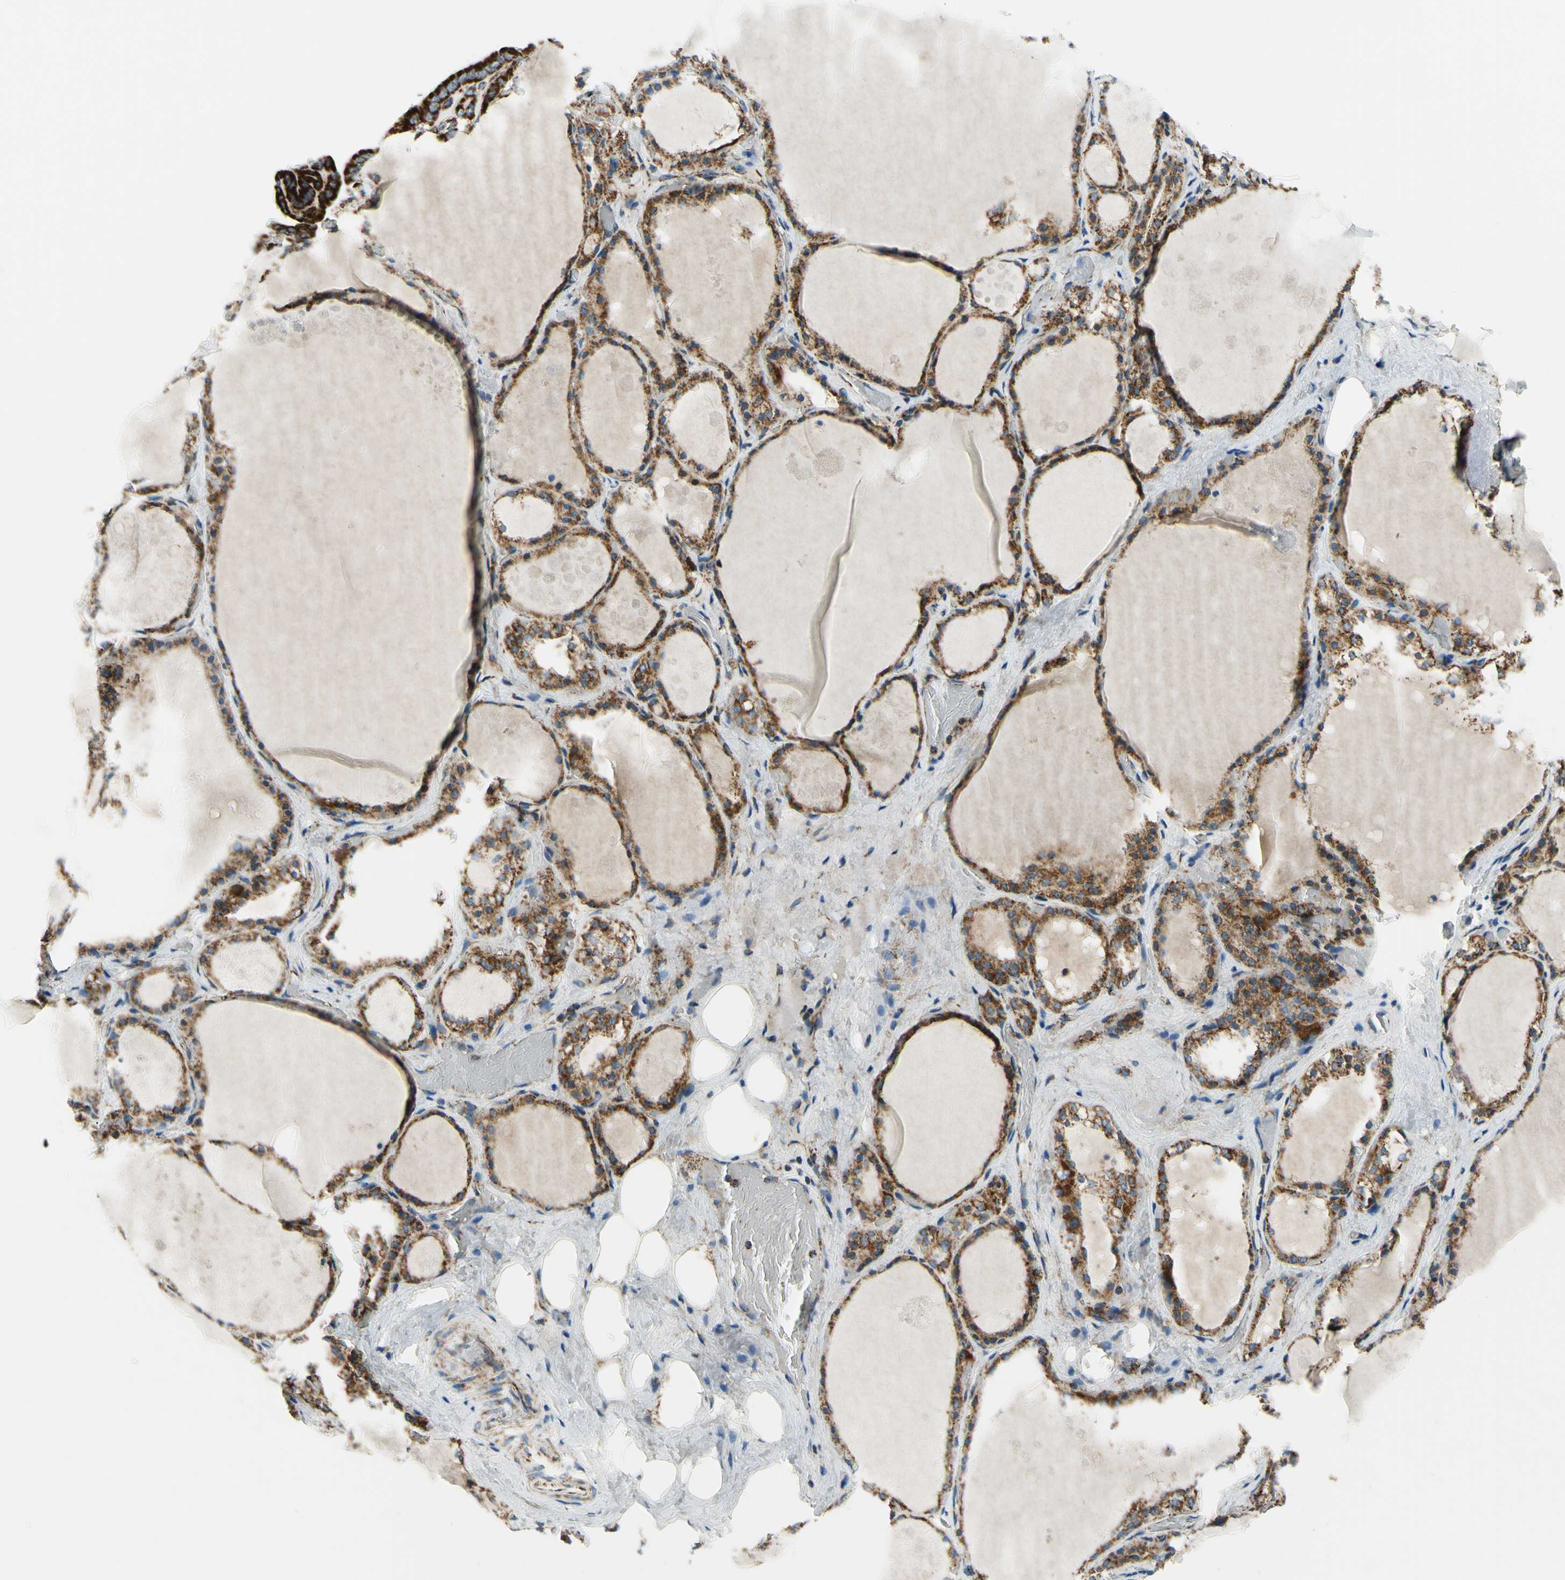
{"staining": {"intensity": "strong", "quantity": ">75%", "location": "cytoplasmic/membranous"}, "tissue": "thyroid gland", "cell_type": "Glandular cells", "image_type": "normal", "snomed": [{"axis": "morphology", "description": "Normal tissue, NOS"}, {"axis": "topography", "description": "Thyroid gland"}], "caption": "Benign thyroid gland exhibits strong cytoplasmic/membranous expression in about >75% of glandular cells.", "gene": "MAVS", "patient": {"sex": "male", "age": 61}}